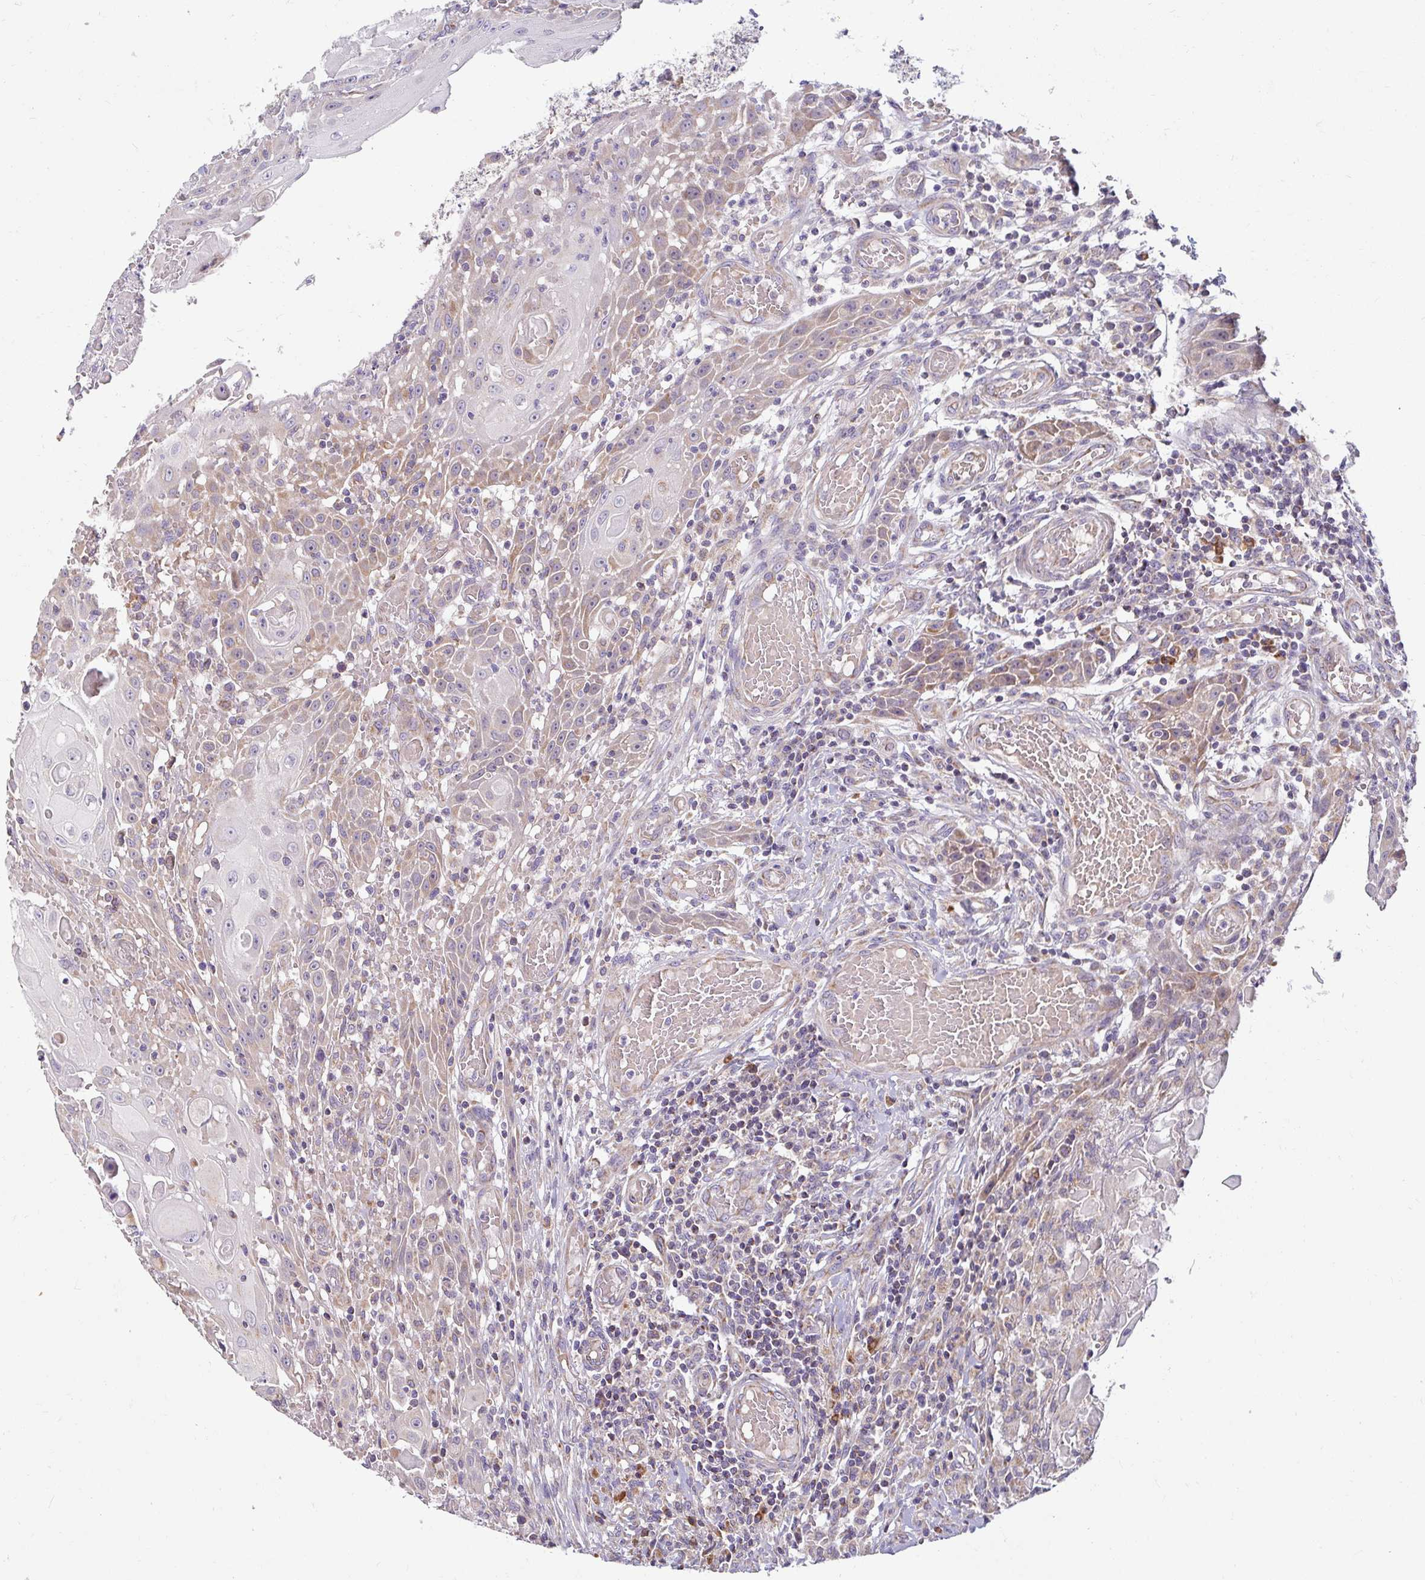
{"staining": {"intensity": "weak", "quantity": "25%-75%", "location": "cytoplasmic/membranous"}, "tissue": "head and neck cancer", "cell_type": "Tumor cells", "image_type": "cancer", "snomed": [{"axis": "morphology", "description": "Normal tissue, NOS"}, {"axis": "morphology", "description": "Squamous cell carcinoma, NOS"}, {"axis": "topography", "description": "Oral tissue"}, {"axis": "topography", "description": "Head-Neck"}], "caption": "A low amount of weak cytoplasmic/membranous expression is identified in approximately 25%-75% of tumor cells in head and neck squamous cell carcinoma tissue.", "gene": "SKP2", "patient": {"sex": "female", "age": 55}}